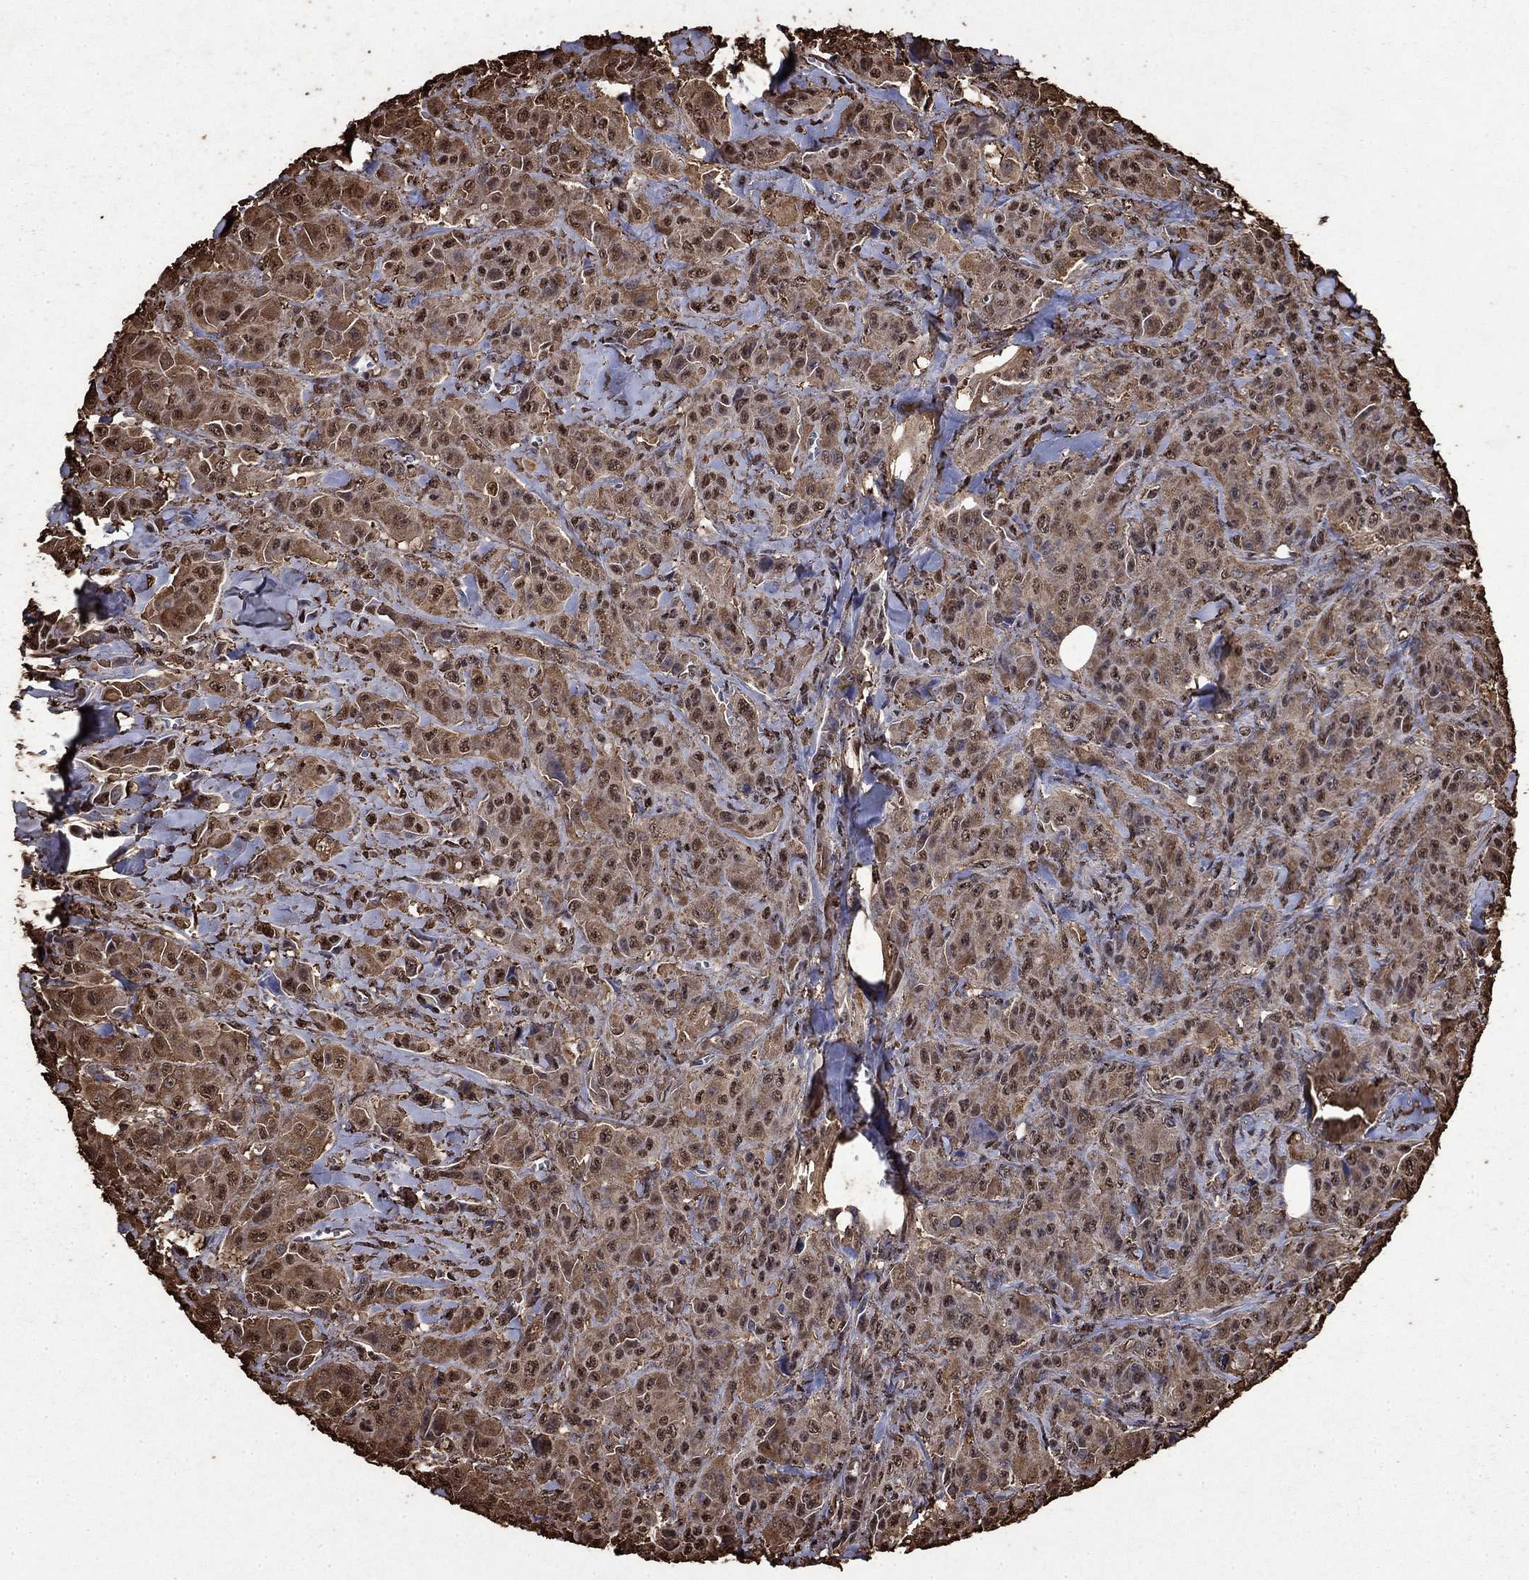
{"staining": {"intensity": "moderate", "quantity": "25%-75%", "location": "cytoplasmic/membranous,nuclear"}, "tissue": "breast cancer", "cell_type": "Tumor cells", "image_type": "cancer", "snomed": [{"axis": "morphology", "description": "Duct carcinoma"}, {"axis": "topography", "description": "Breast"}], "caption": "Breast cancer (infiltrating ductal carcinoma) tissue demonstrates moderate cytoplasmic/membranous and nuclear staining in approximately 25%-75% of tumor cells", "gene": "GAPDH", "patient": {"sex": "female", "age": 43}}